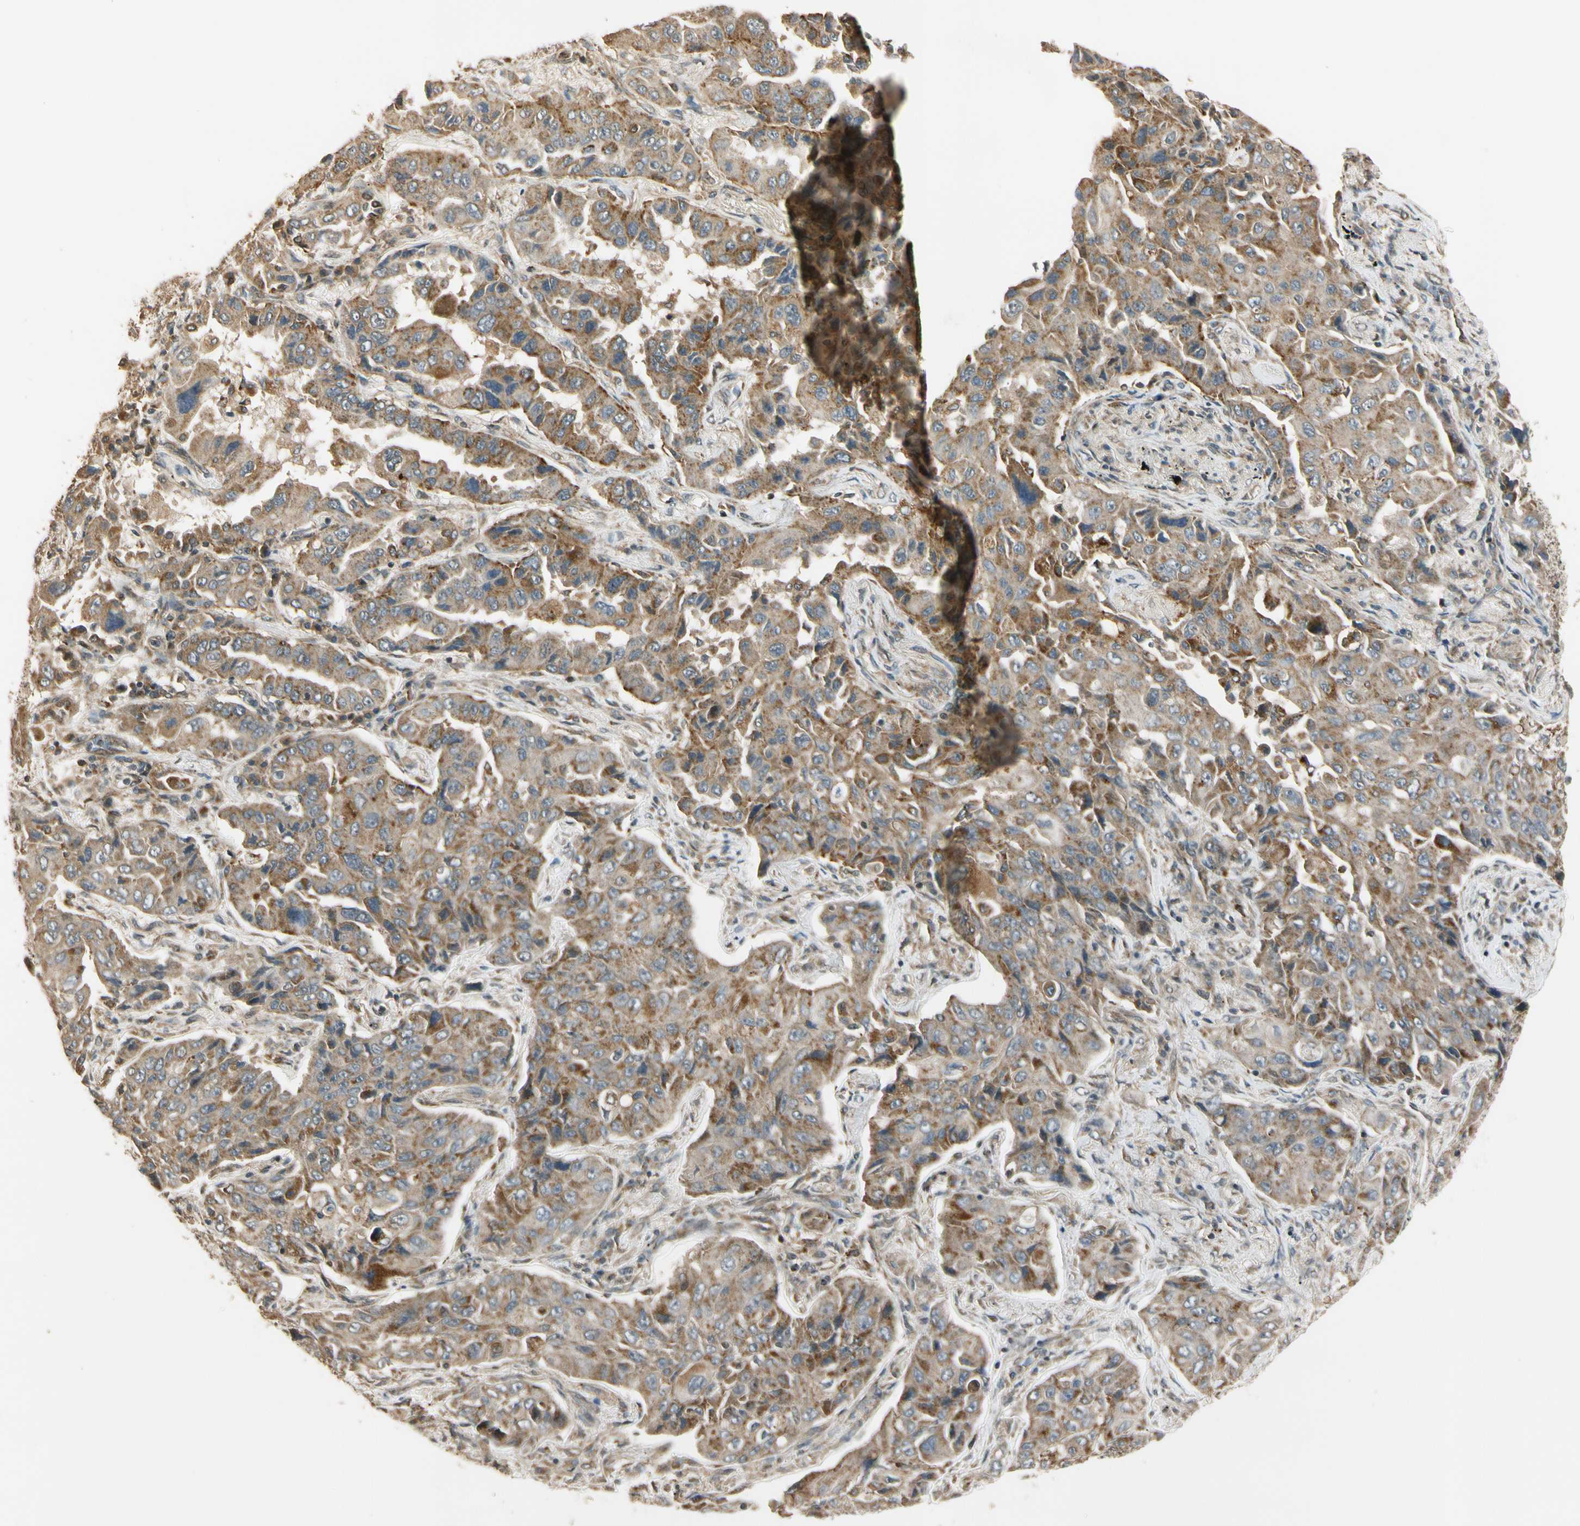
{"staining": {"intensity": "moderate", "quantity": ">75%", "location": "cytoplasmic/membranous"}, "tissue": "lung cancer", "cell_type": "Tumor cells", "image_type": "cancer", "snomed": [{"axis": "morphology", "description": "Adenocarcinoma, NOS"}, {"axis": "topography", "description": "Lung"}], "caption": "A medium amount of moderate cytoplasmic/membranous positivity is seen in about >75% of tumor cells in lung adenocarcinoma tissue. (brown staining indicates protein expression, while blue staining denotes nuclei).", "gene": "LAMTOR1", "patient": {"sex": "female", "age": 65}}